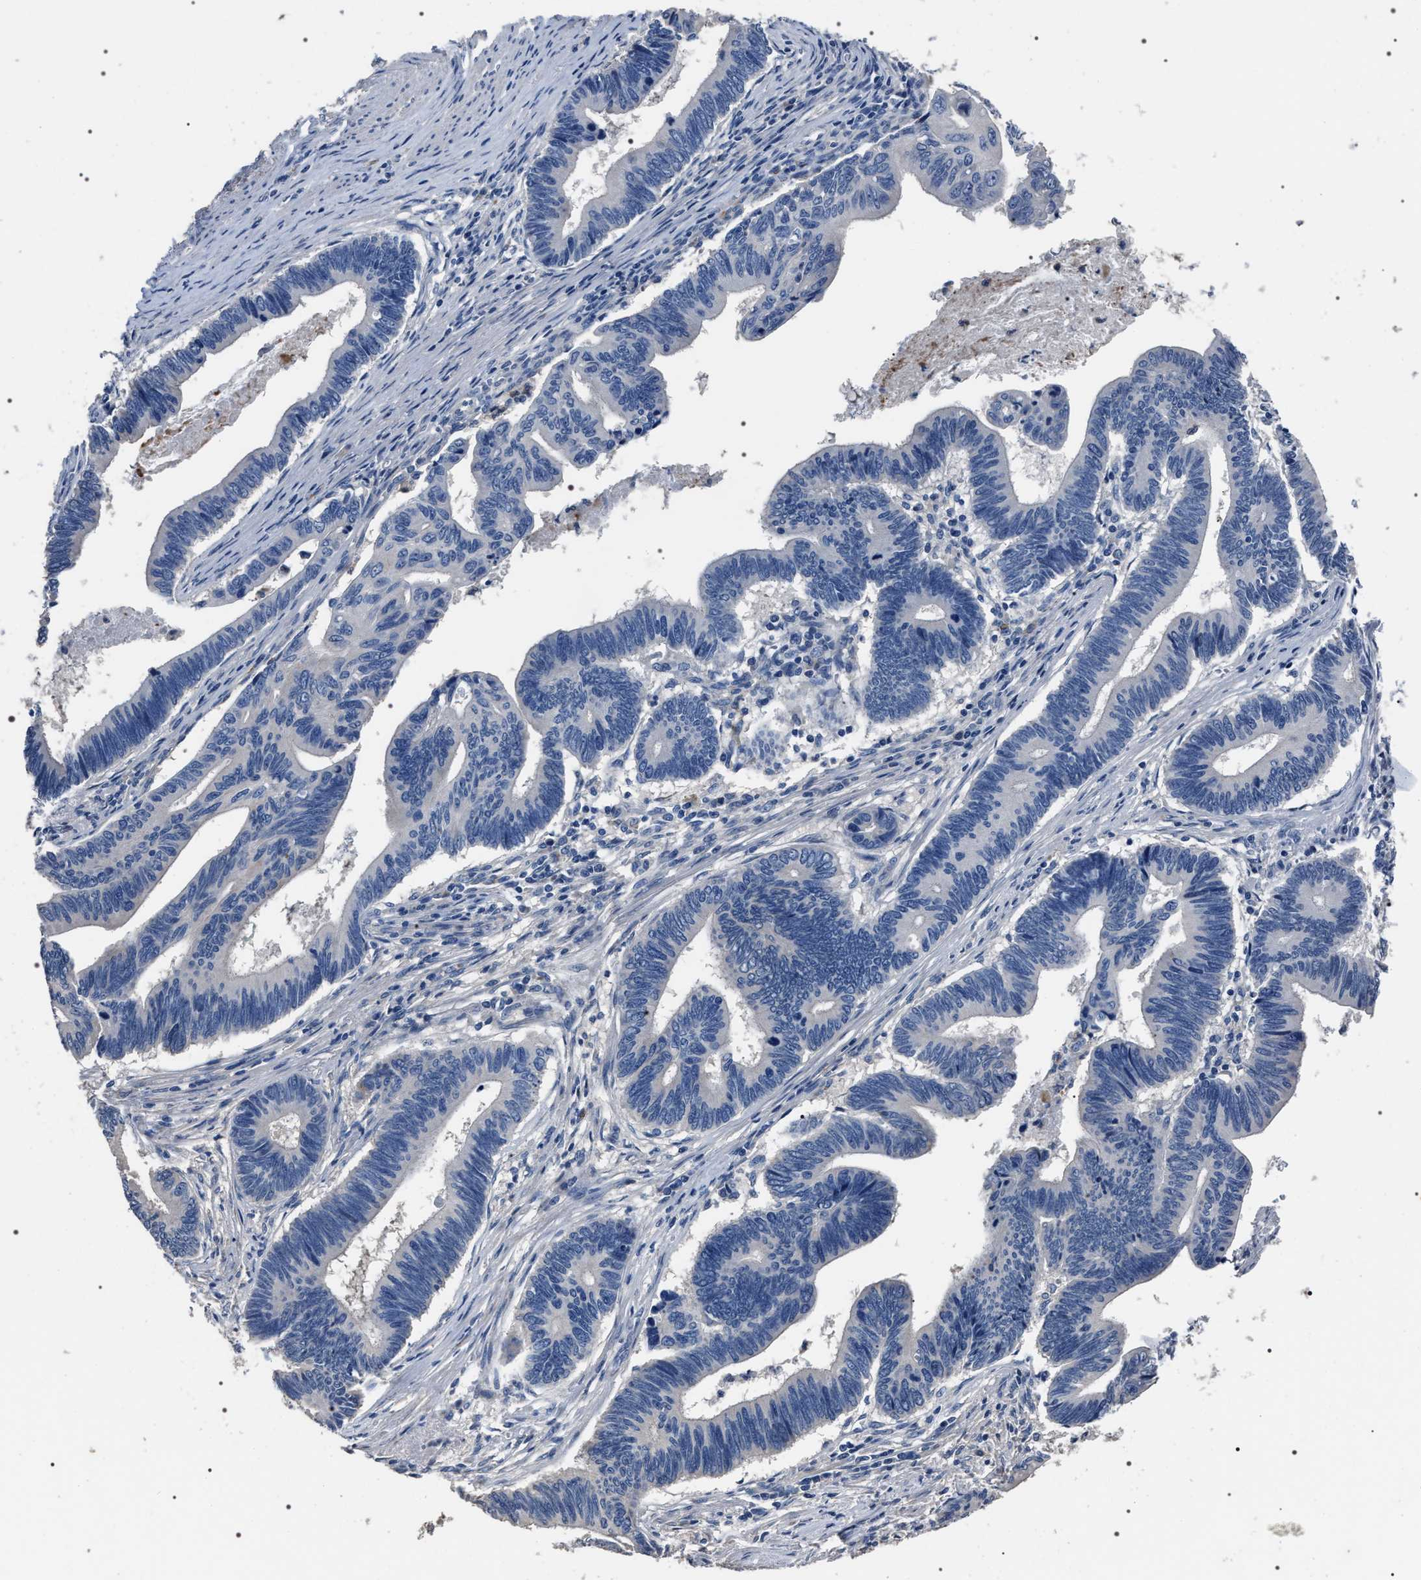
{"staining": {"intensity": "negative", "quantity": "none", "location": "none"}, "tissue": "pancreatic cancer", "cell_type": "Tumor cells", "image_type": "cancer", "snomed": [{"axis": "morphology", "description": "Adenocarcinoma, NOS"}, {"axis": "topography", "description": "Pancreas"}], "caption": "Tumor cells are negative for protein expression in human pancreatic cancer (adenocarcinoma).", "gene": "TRIM54", "patient": {"sex": "female", "age": 70}}